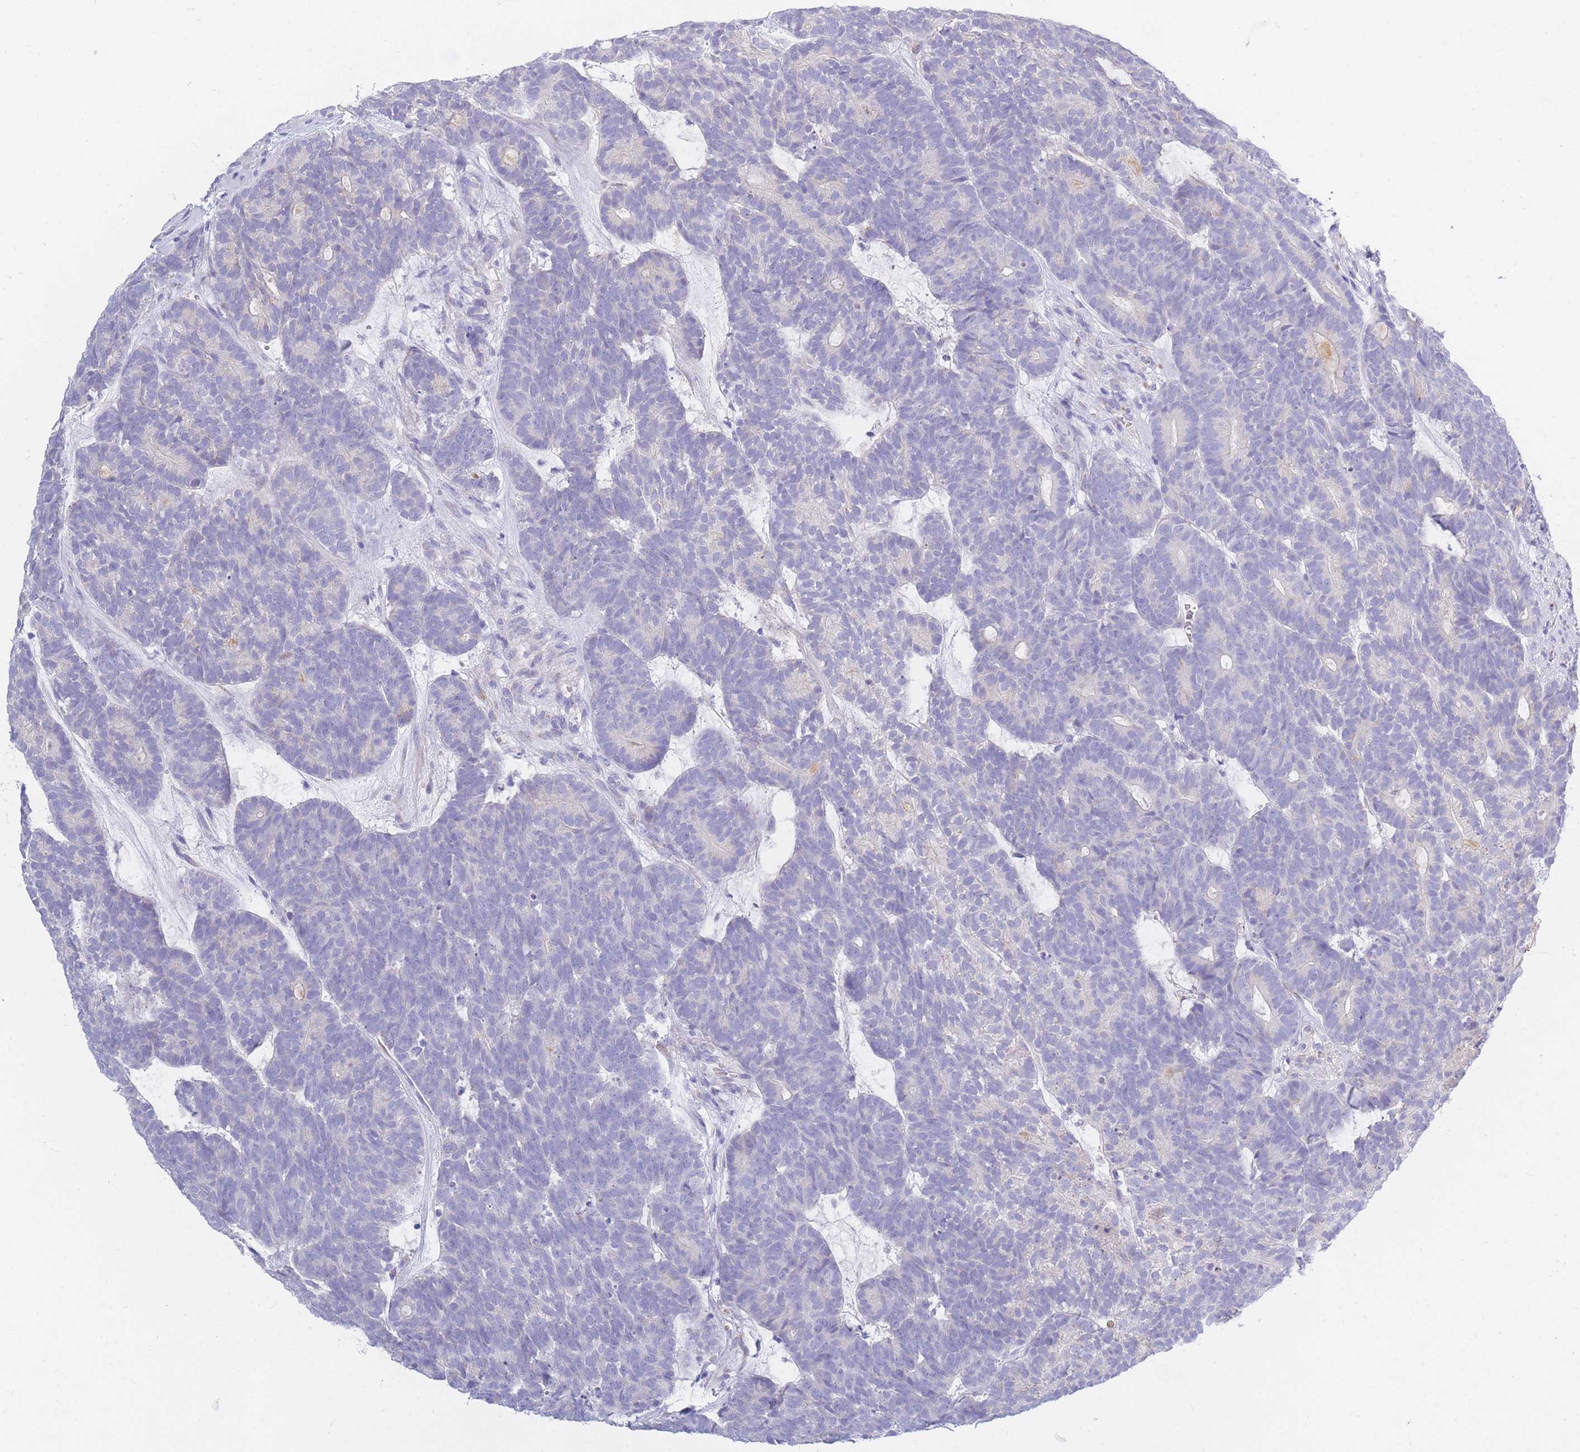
{"staining": {"intensity": "negative", "quantity": "none", "location": "none"}, "tissue": "head and neck cancer", "cell_type": "Tumor cells", "image_type": "cancer", "snomed": [{"axis": "morphology", "description": "Adenocarcinoma, NOS"}, {"axis": "topography", "description": "Head-Neck"}], "caption": "Tumor cells show no significant protein staining in head and neck adenocarcinoma.", "gene": "TPSD1", "patient": {"sex": "female", "age": 81}}